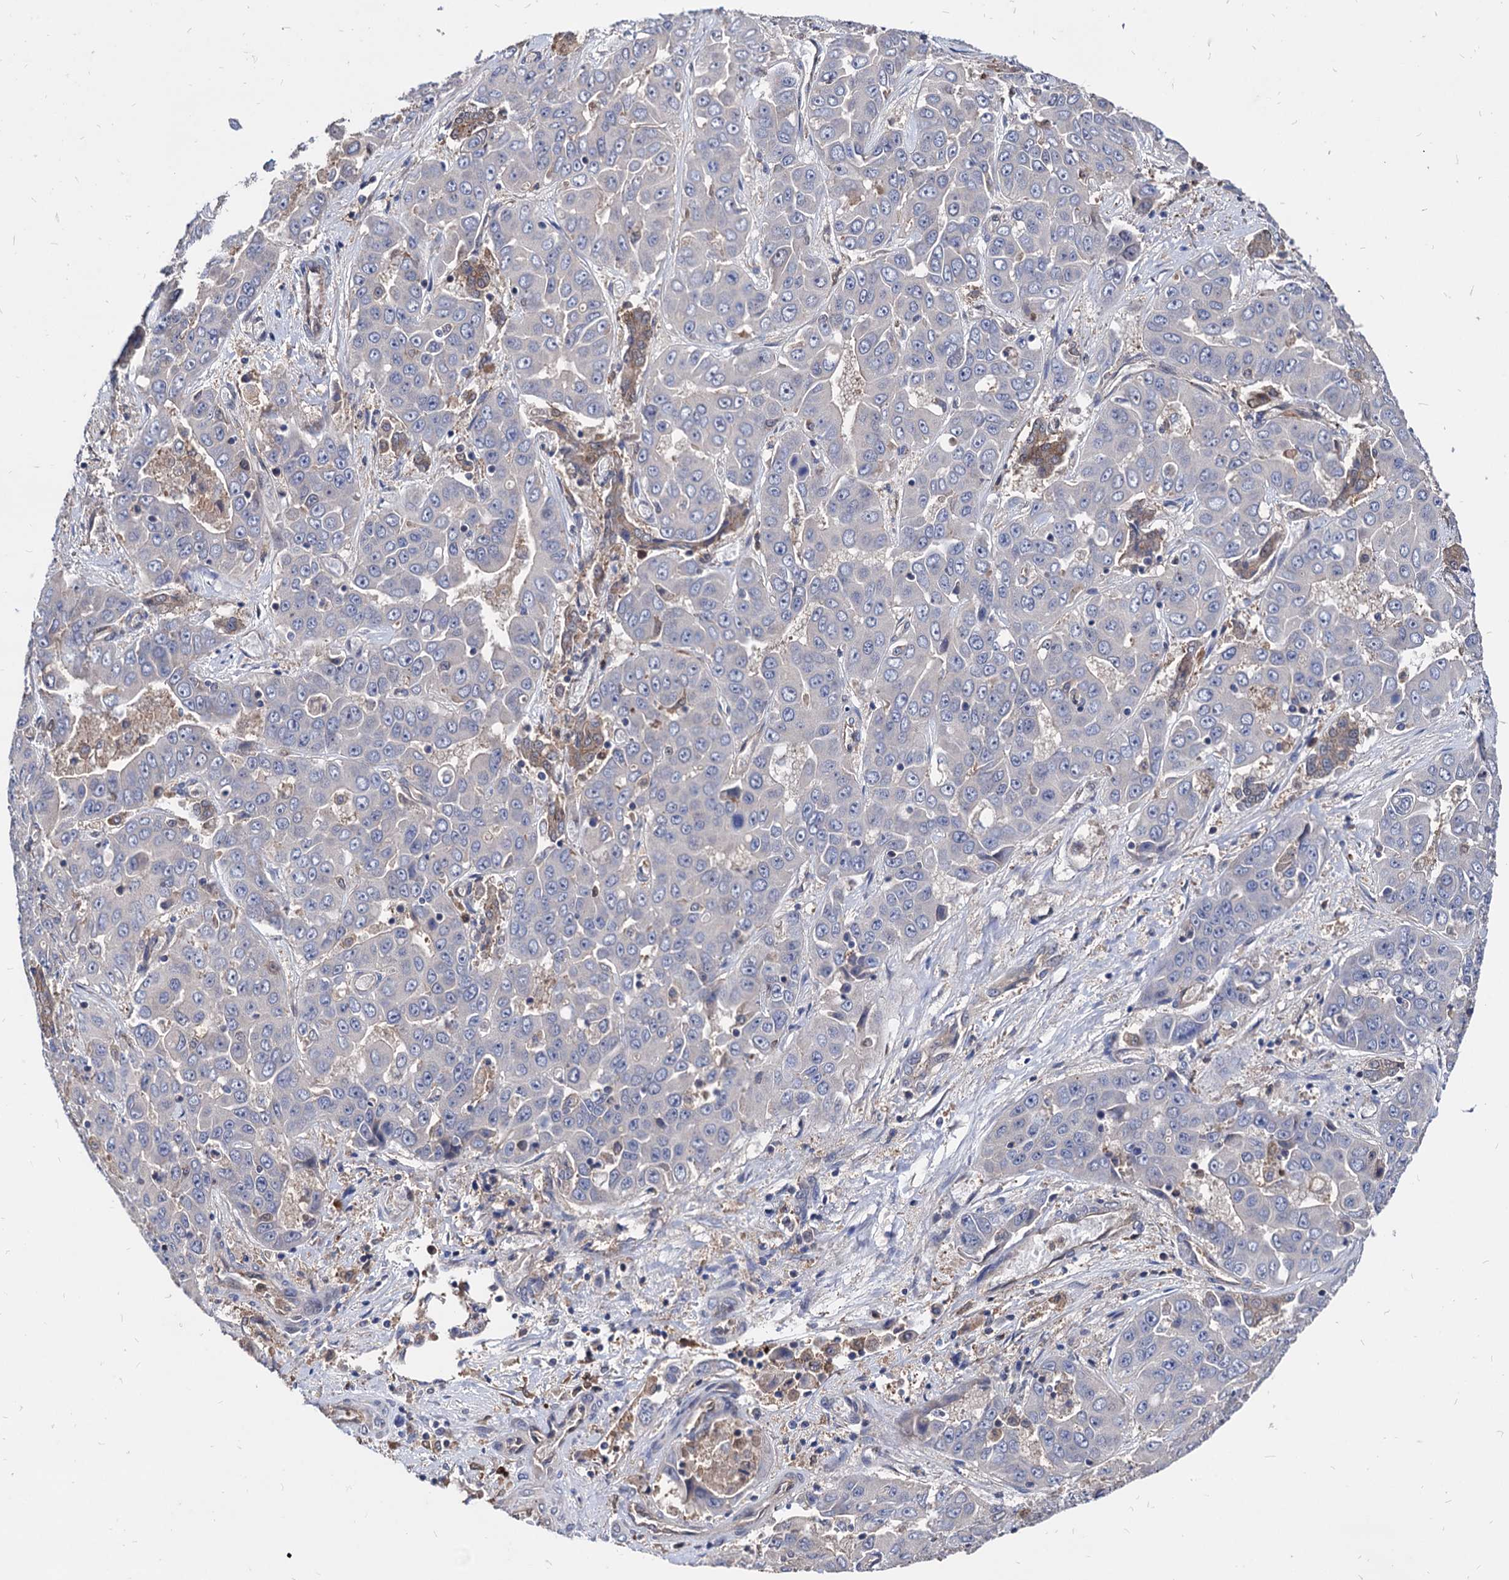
{"staining": {"intensity": "negative", "quantity": "none", "location": "none"}, "tissue": "liver cancer", "cell_type": "Tumor cells", "image_type": "cancer", "snomed": [{"axis": "morphology", "description": "Cholangiocarcinoma"}, {"axis": "topography", "description": "Liver"}], "caption": "IHC histopathology image of neoplastic tissue: liver cholangiocarcinoma stained with DAB exhibits no significant protein positivity in tumor cells.", "gene": "CPPED1", "patient": {"sex": "female", "age": 52}}